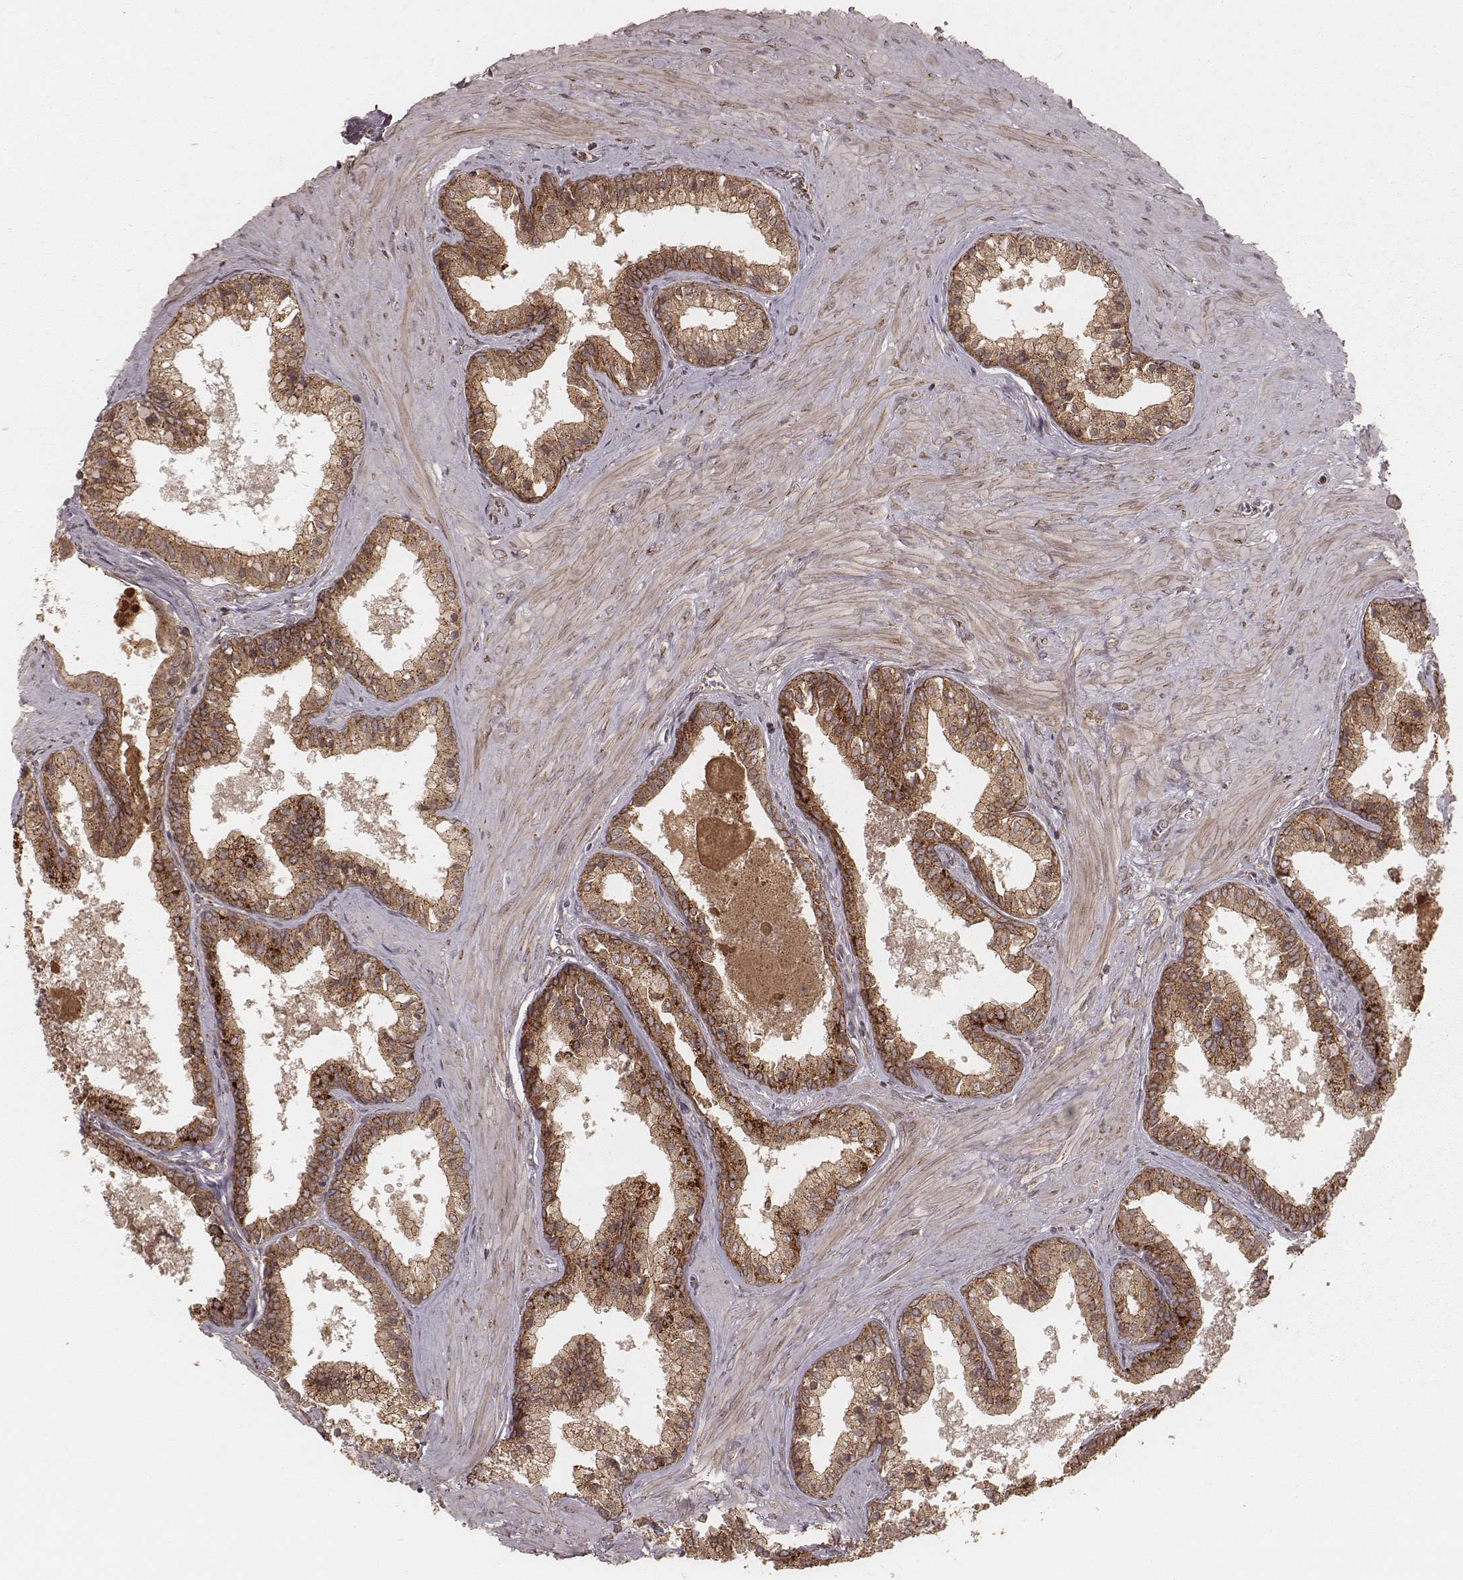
{"staining": {"intensity": "strong", "quantity": ">75%", "location": "cytoplasmic/membranous"}, "tissue": "prostate", "cell_type": "Glandular cells", "image_type": "normal", "snomed": [{"axis": "morphology", "description": "Normal tissue, NOS"}, {"axis": "topography", "description": "Prostate"}], "caption": "A high amount of strong cytoplasmic/membranous positivity is seen in about >75% of glandular cells in unremarkable prostate. (DAB (3,3'-diaminobenzidine) IHC, brown staining for protein, blue staining for nuclei).", "gene": "MYO19", "patient": {"sex": "male", "age": 61}}